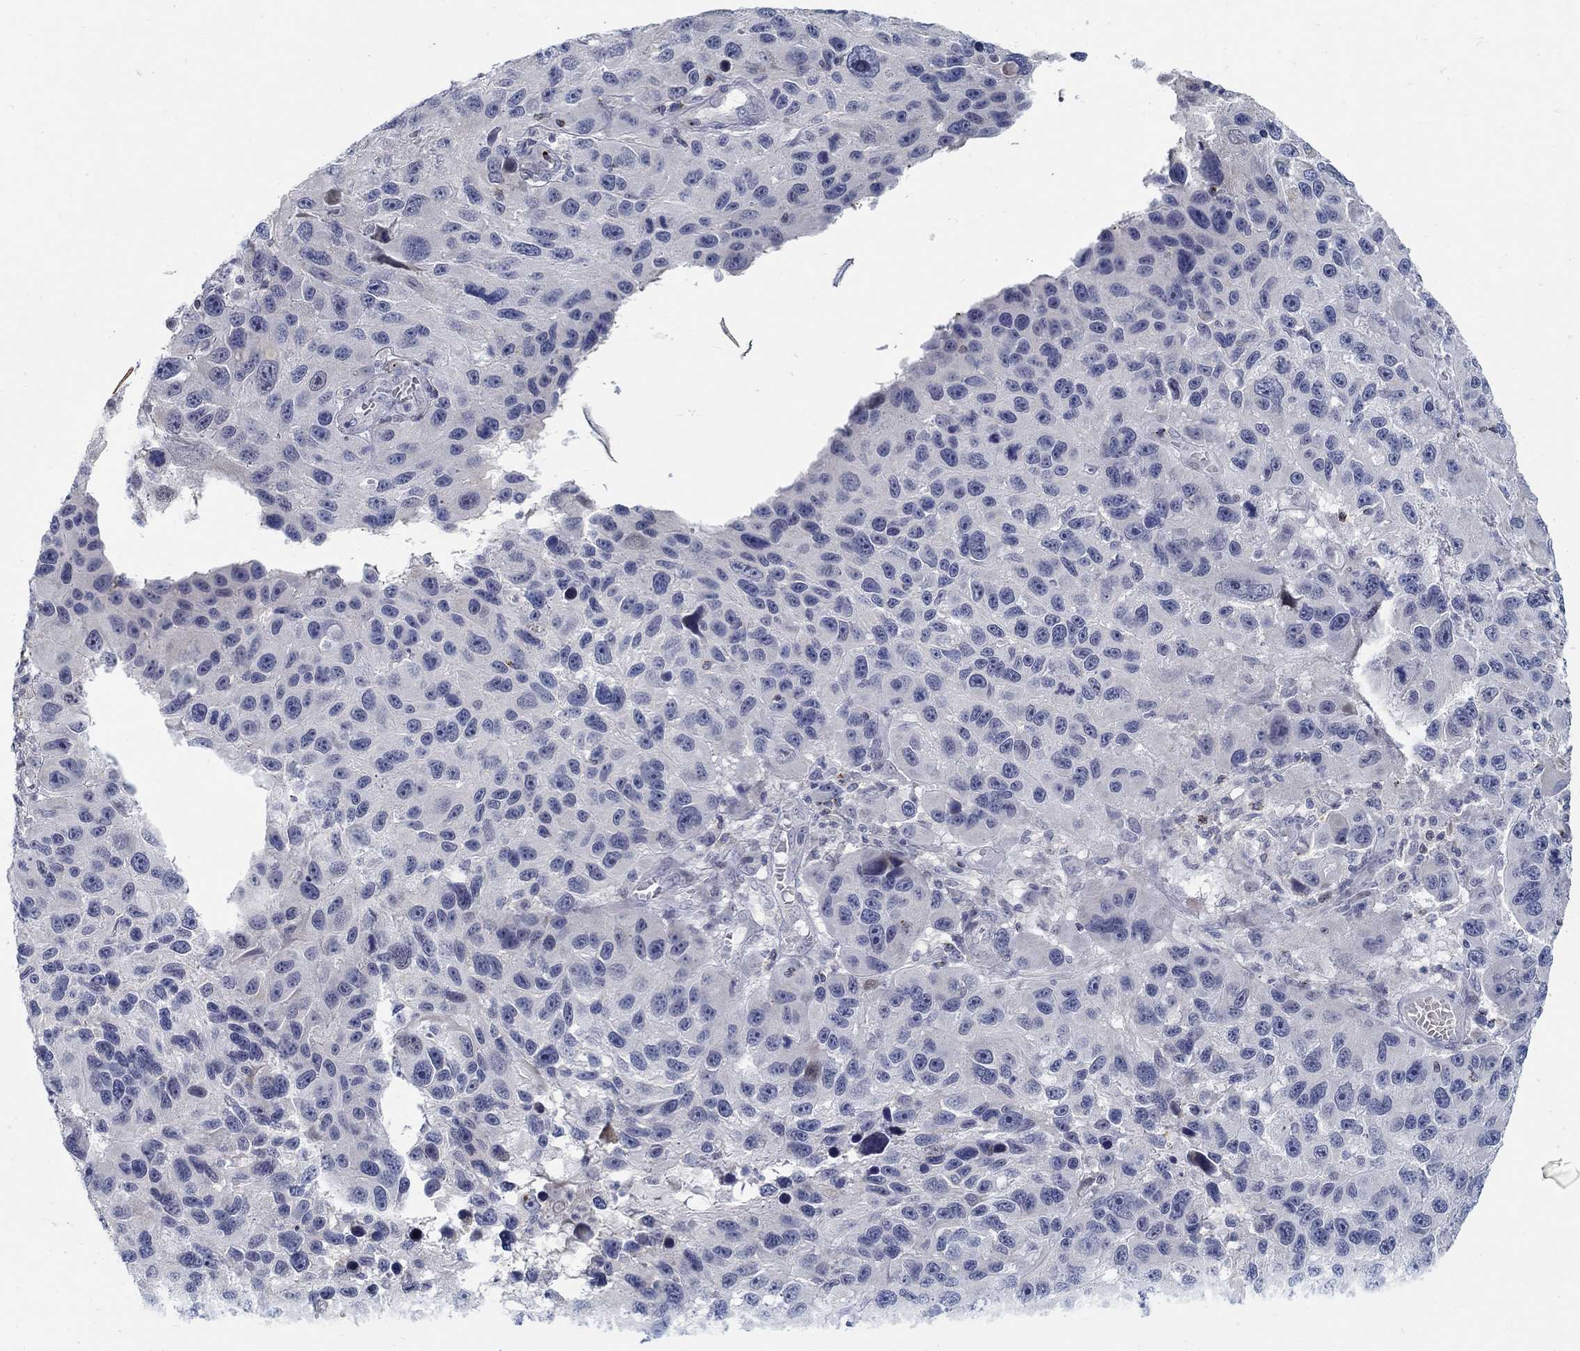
{"staining": {"intensity": "negative", "quantity": "none", "location": "none"}, "tissue": "melanoma", "cell_type": "Tumor cells", "image_type": "cancer", "snomed": [{"axis": "morphology", "description": "Malignant melanoma, NOS"}, {"axis": "topography", "description": "Skin"}], "caption": "The image displays no staining of tumor cells in malignant melanoma.", "gene": "ANO7", "patient": {"sex": "male", "age": 53}}